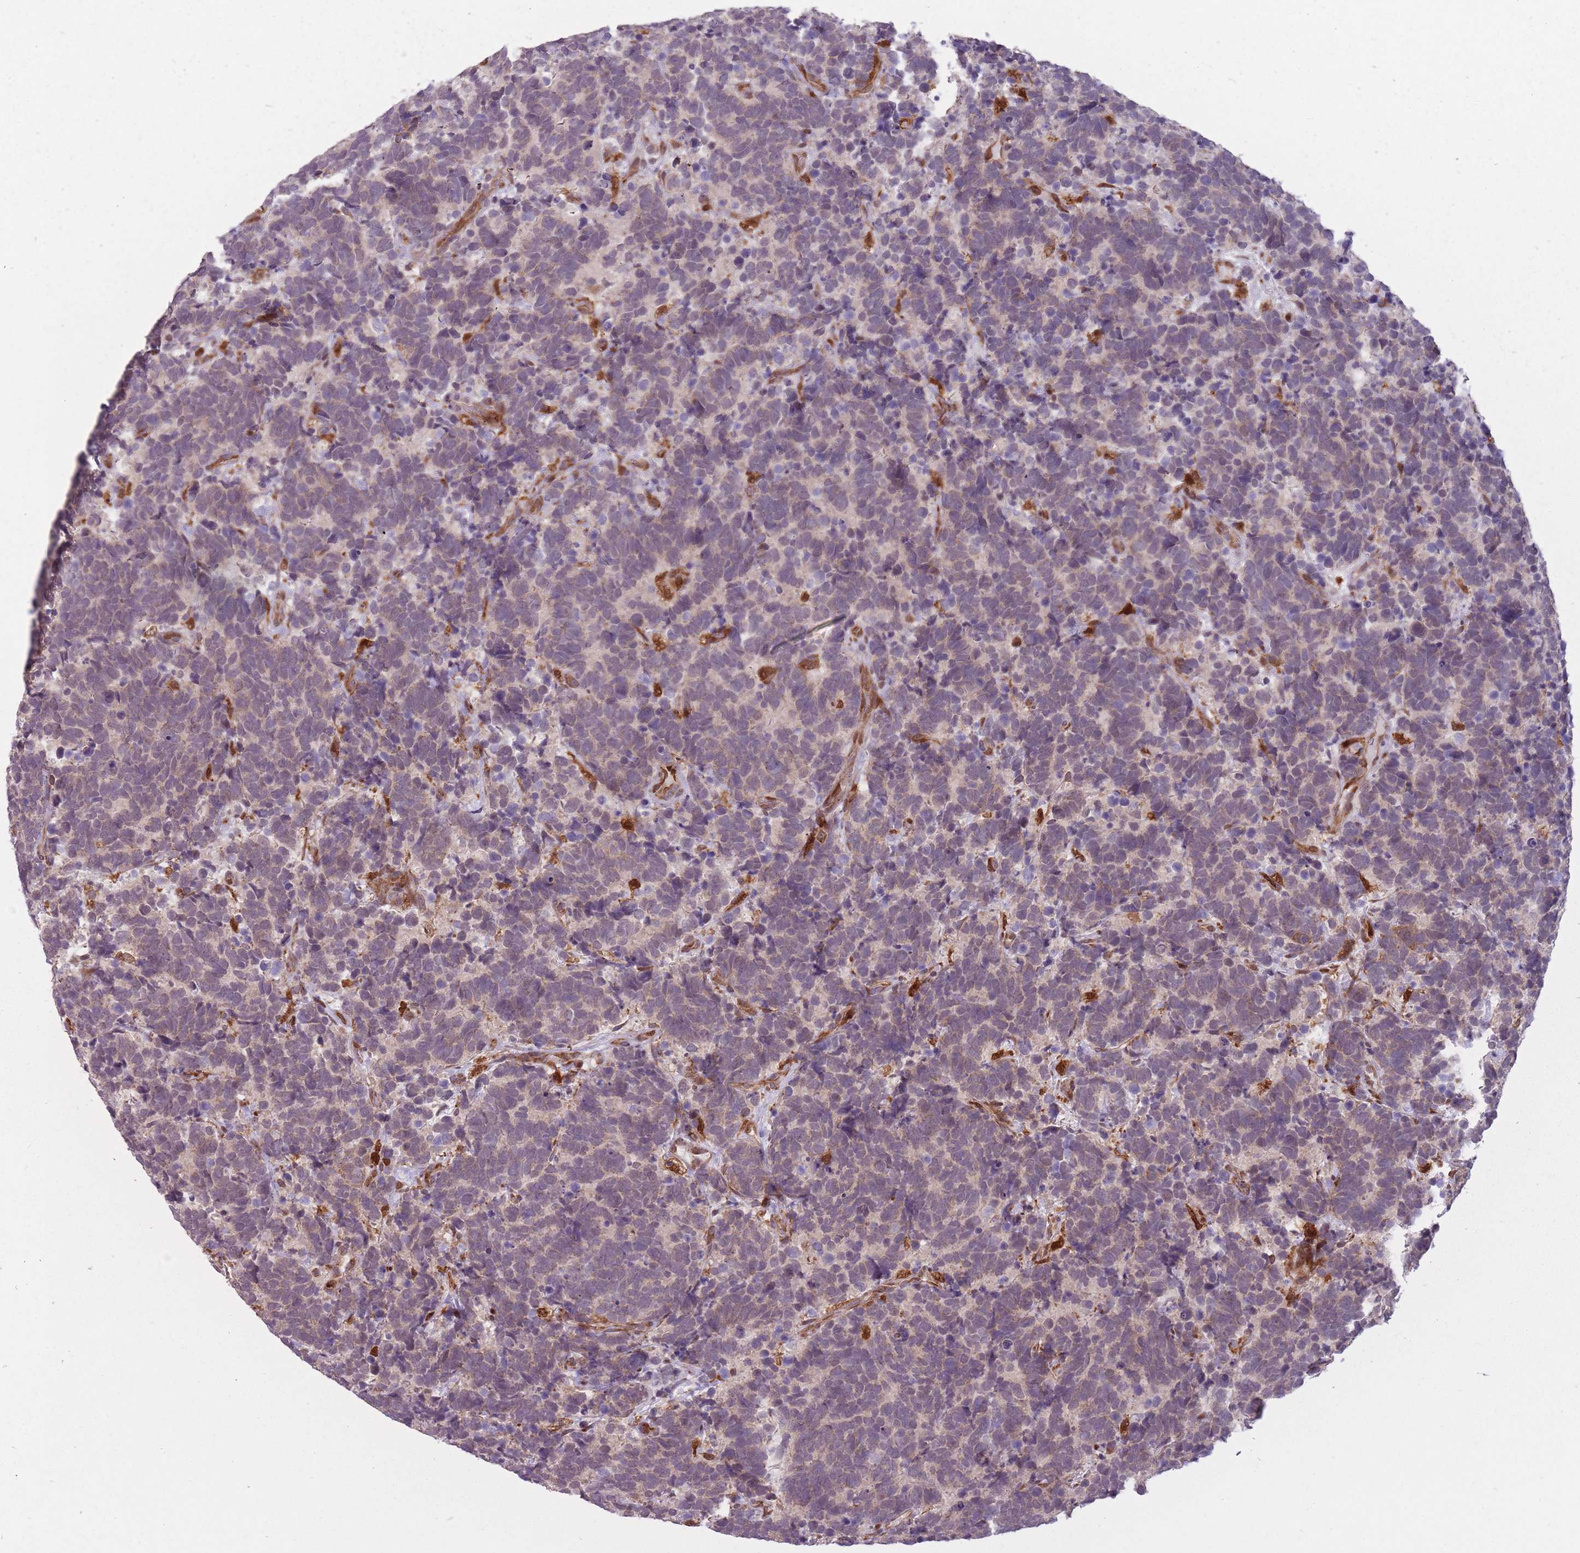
{"staining": {"intensity": "negative", "quantity": "none", "location": "none"}, "tissue": "carcinoid", "cell_type": "Tumor cells", "image_type": "cancer", "snomed": [{"axis": "morphology", "description": "Carcinoma, NOS"}, {"axis": "morphology", "description": "Carcinoid, malignant, NOS"}, {"axis": "topography", "description": "Urinary bladder"}], "caption": "Immunohistochemistry micrograph of malignant carcinoid stained for a protein (brown), which shows no positivity in tumor cells.", "gene": "LGALS9", "patient": {"sex": "male", "age": 57}}